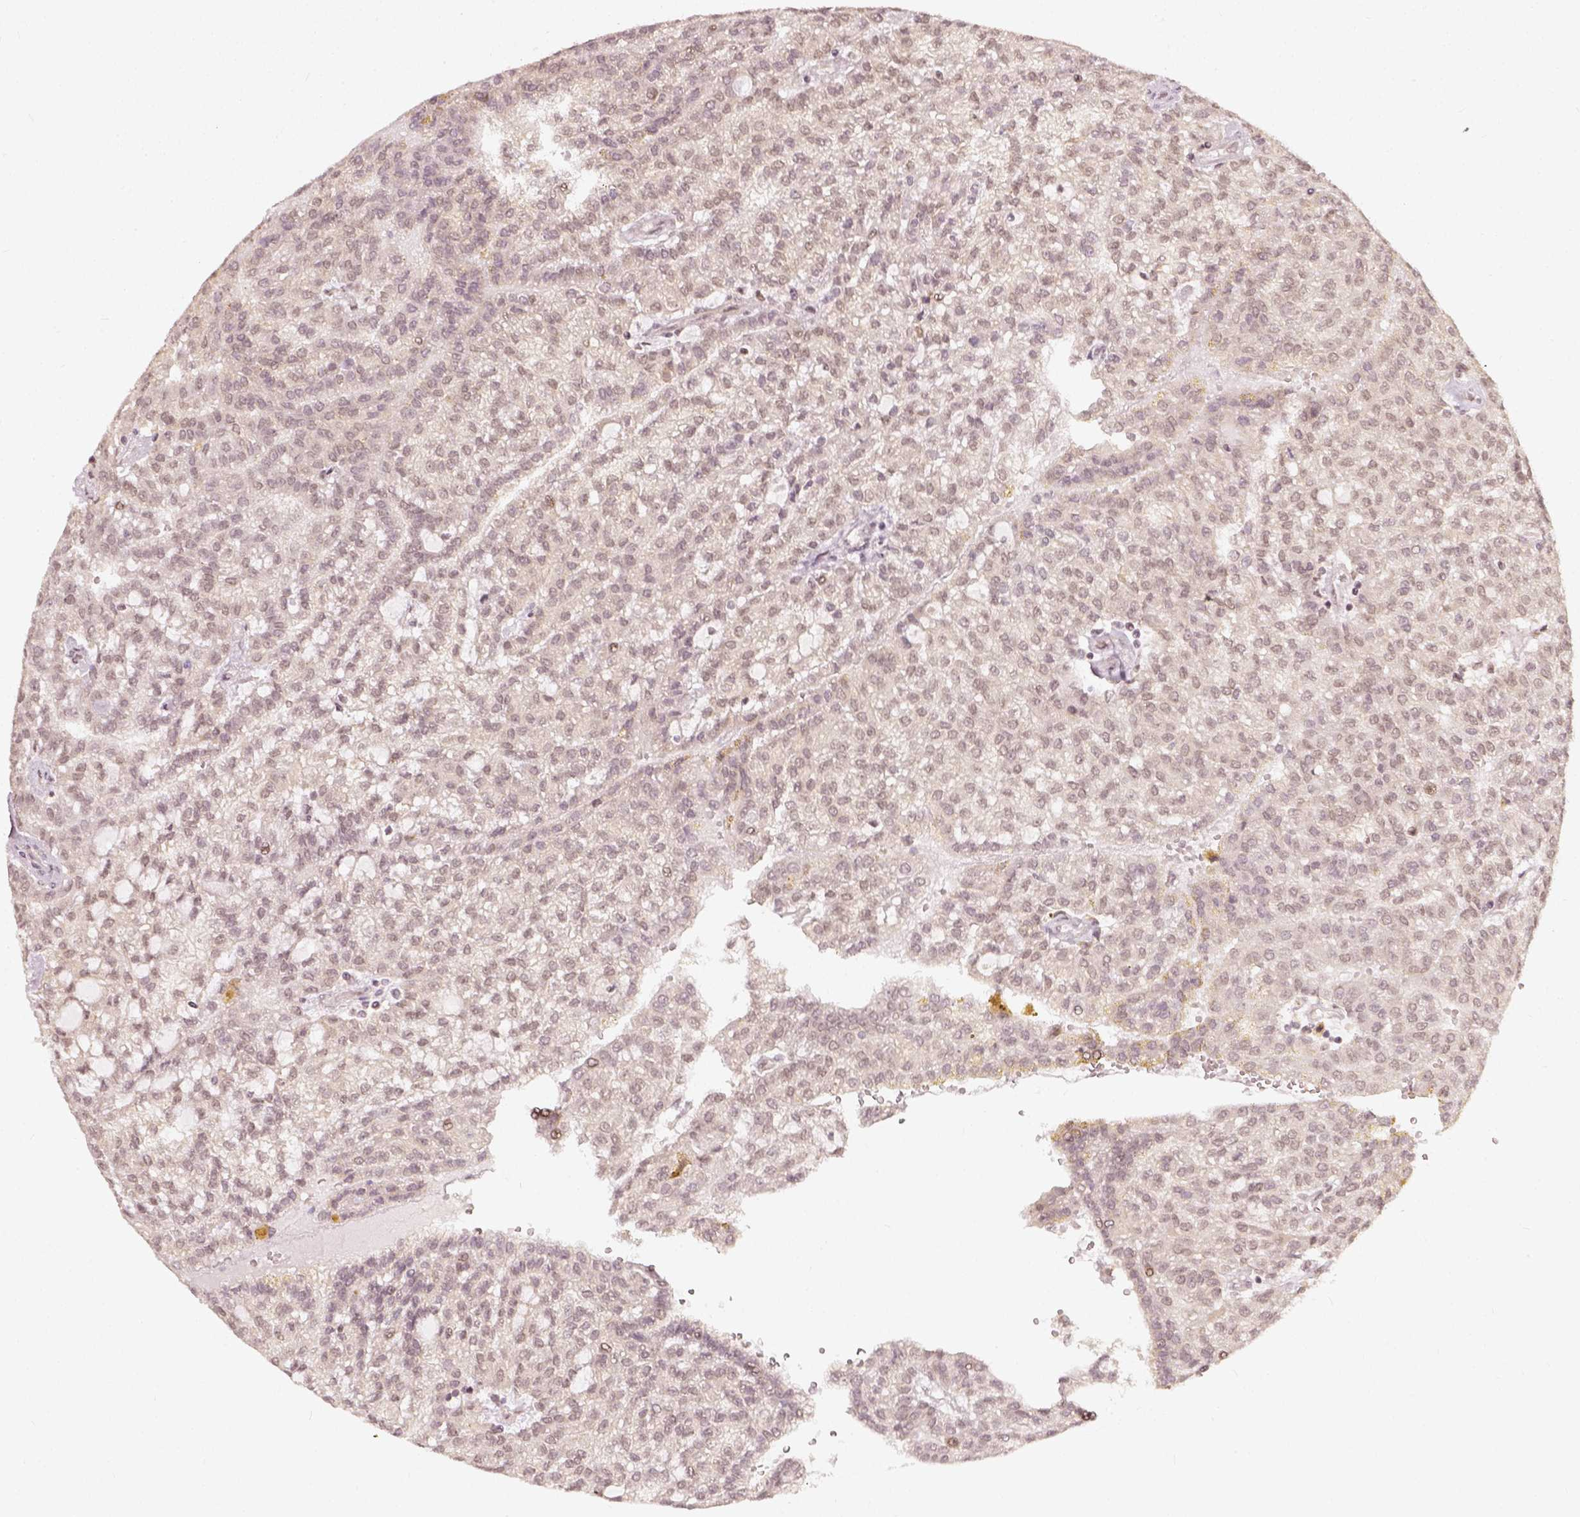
{"staining": {"intensity": "negative", "quantity": "none", "location": "none"}, "tissue": "renal cancer", "cell_type": "Tumor cells", "image_type": "cancer", "snomed": [{"axis": "morphology", "description": "Adenocarcinoma, NOS"}, {"axis": "topography", "description": "Kidney"}], "caption": "The micrograph demonstrates no significant expression in tumor cells of adenocarcinoma (renal).", "gene": "ZMAT3", "patient": {"sex": "male", "age": 63}}